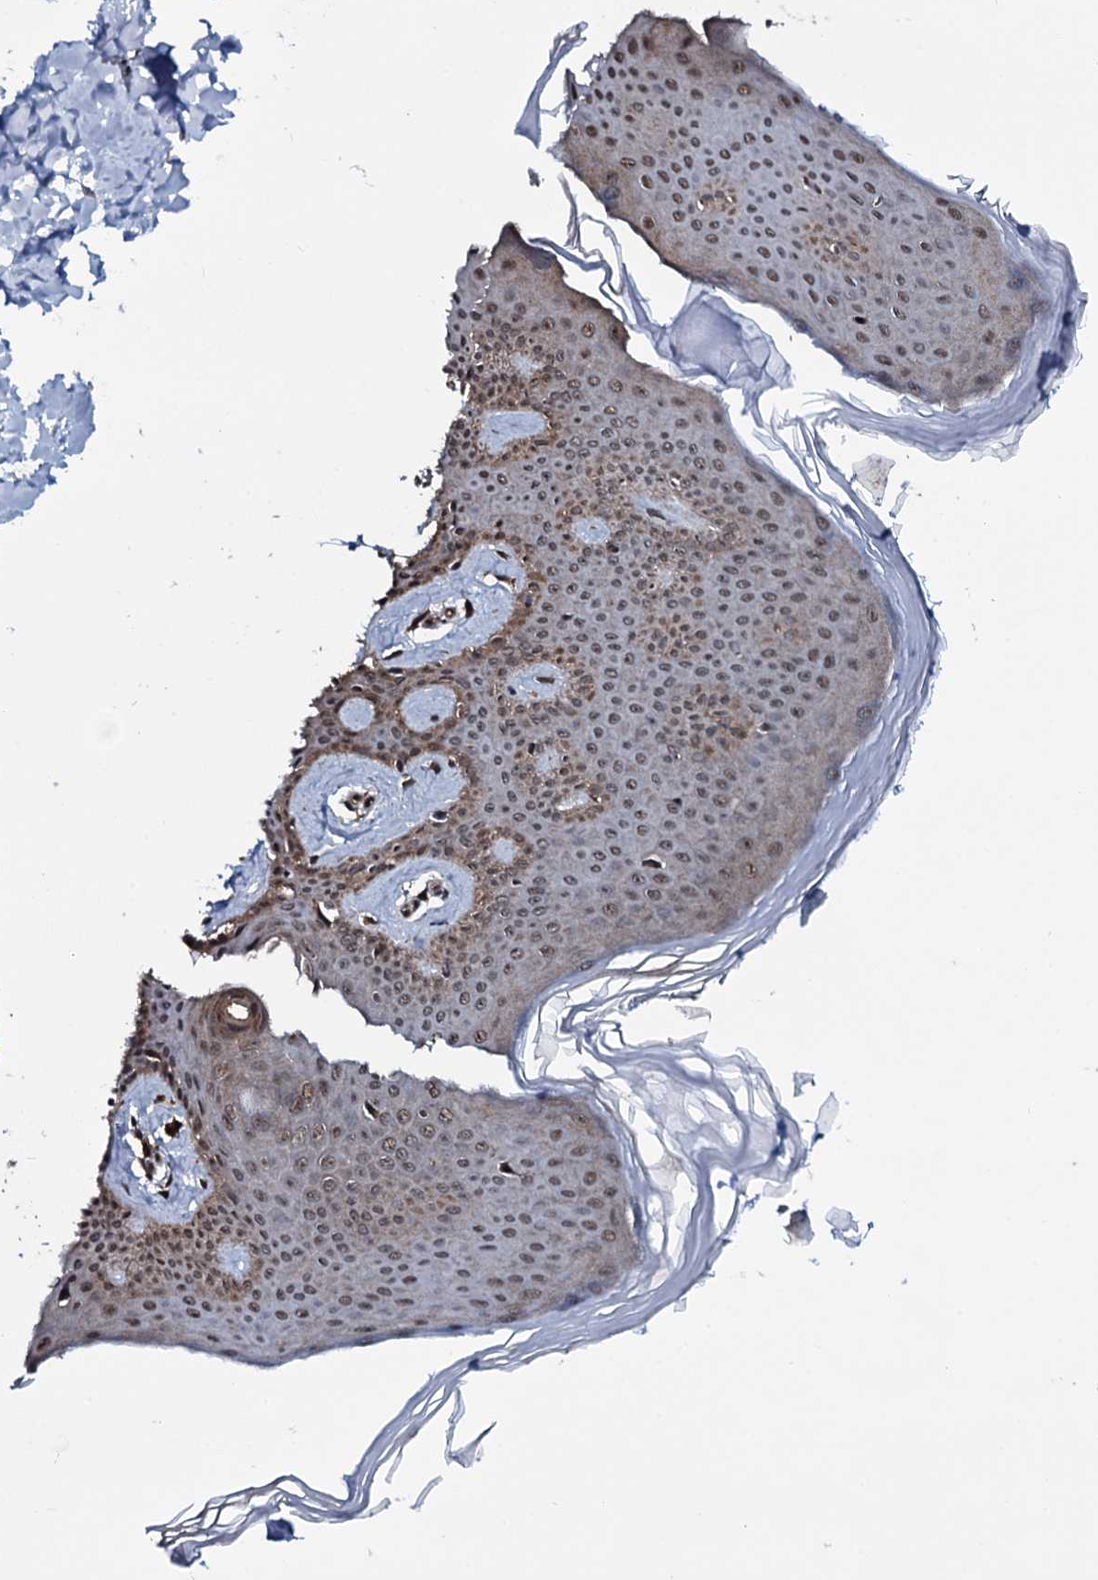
{"staining": {"intensity": "moderate", "quantity": ">75%", "location": "cytoplasmic/membranous,nuclear"}, "tissue": "skin", "cell_type": "Fibroblasts", "image_type": "normal", "snomed": [{"axis": "morphology", "description": "Normal tissue, NOS"}, {"axis": "topography", "description": "Skin"}], "caption": "Protein analysis of normal skin displays moderate cytoplasmic/membranous,nuclear expression in about >75% of fibroblasts. (Brightfield microscopy of DAB IHC at high magnification).", "gene": "HDDC3", "patient": {"sex": "male", "age": 36}}